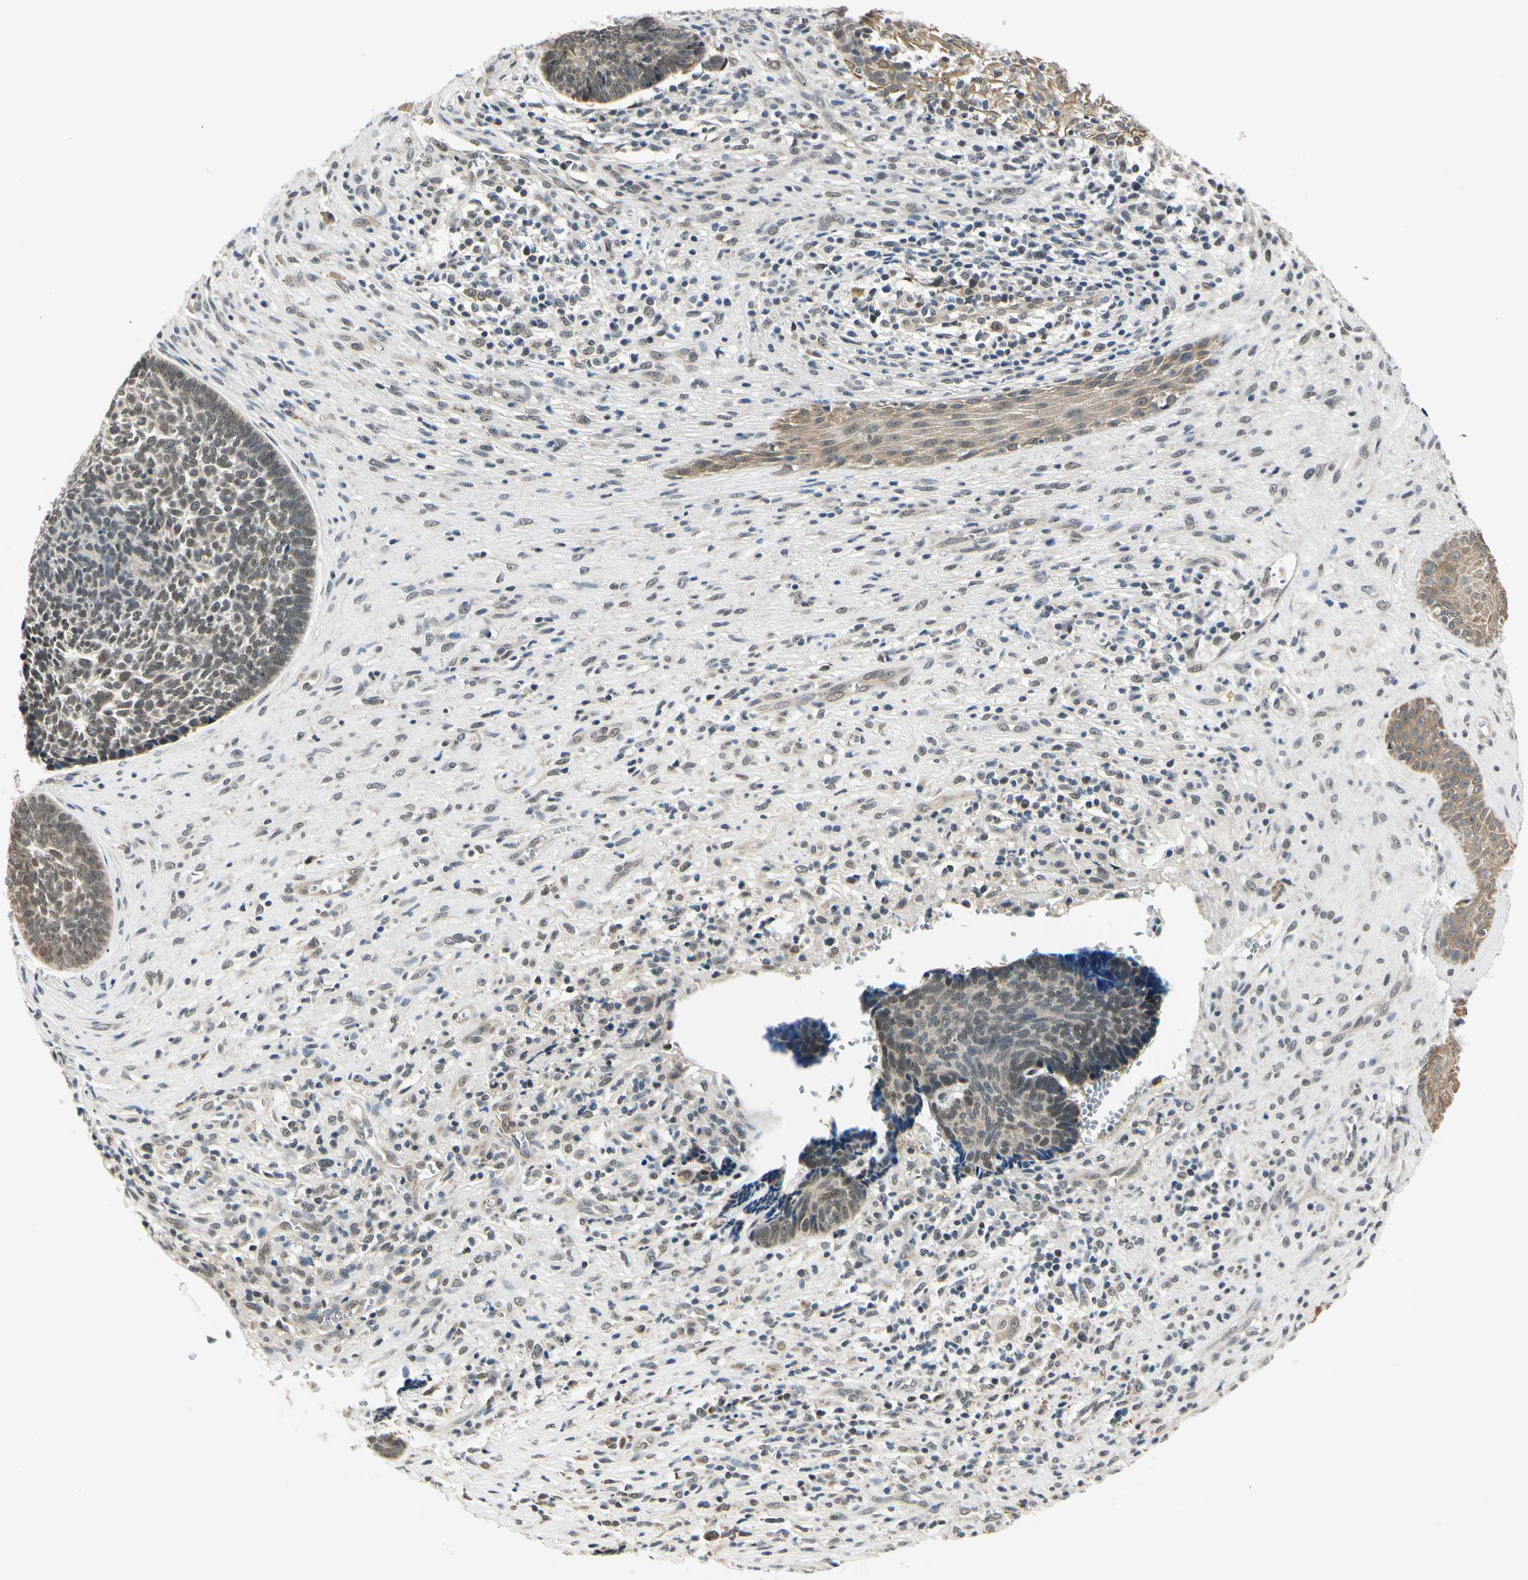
{"staining": {"intensity": "weak", "quantity": "25%-75%", "location": "cytoplasmic/membranous"}, "tissue": "skin cancer", "cell_type": "Tumor cells", "image_type": "cancer", "snomed": [{"axis": "morphology", "description": "Basal cell carcinoma"}, {"axis": "topography", "description": "Skin"}], "caption": "Skin cancer (basal cell carcinoma) stained for a protein (brown) demonstrates weak cytoplasmic/membranous positive staining in approximately 25%-75% of tumor cells.", "gene": "PDK2", "patient": {"sex": "male", "age": 84}}